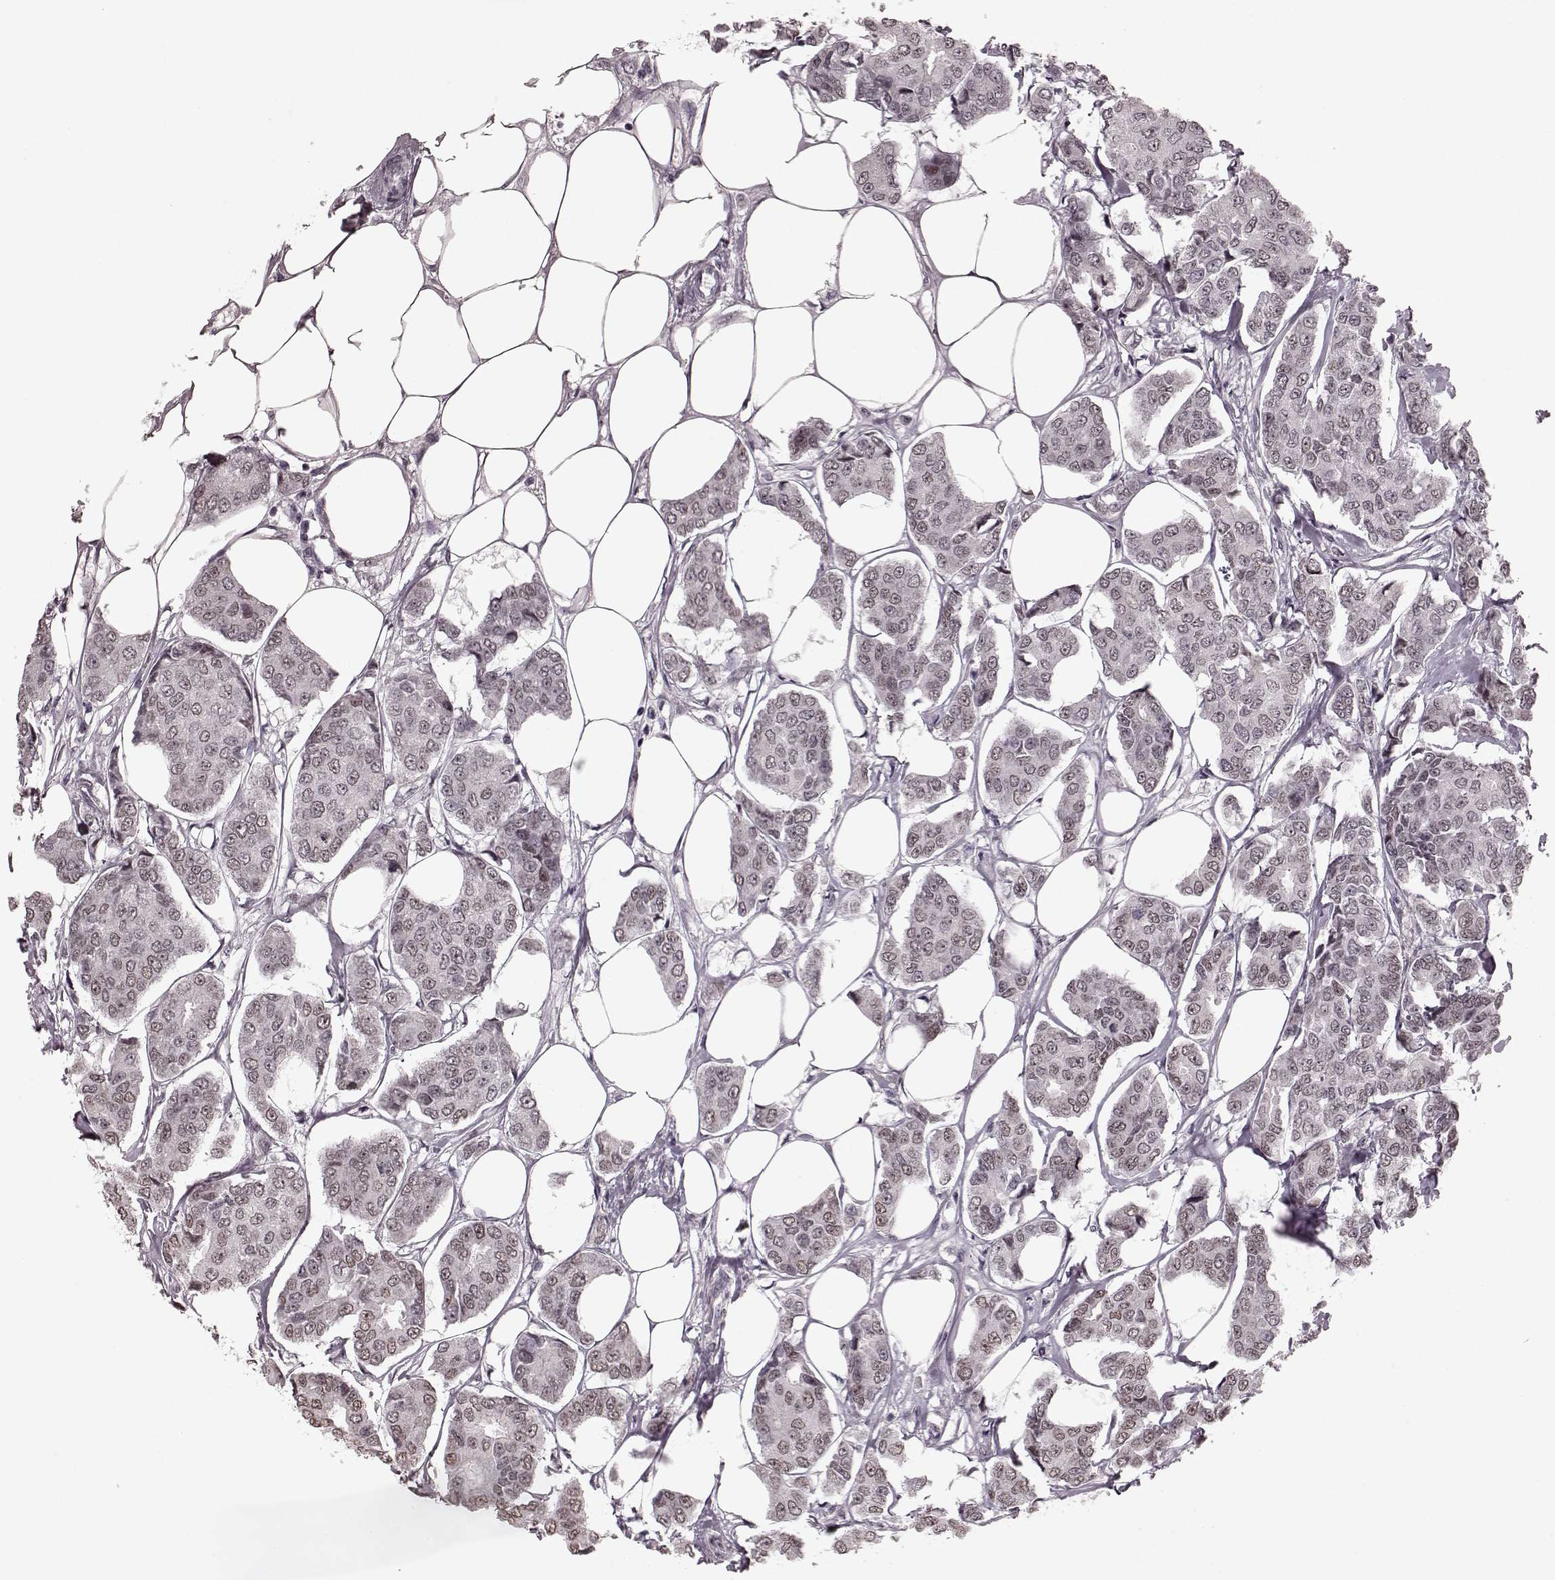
{"staining": {"intensity": "weak", "quantity": ">75%", "location": "nuclear"}, "tissue": "breast cancer", "cell_type": "Tumor cells", "image_type": "cancer", "snomed": [{"axis": "morphology", "description": "Duct carcinoma"}, {"axis": "topography", "description": "Breast"}], "caption": "Weak nuclear expression for a protein is present in about >75% of tumor cells of intraductal carcinoma (breast) using immunohistochemistry (IHC).", "gene": "NR2C1", "patient": {"sex": "female", "age": 94}}